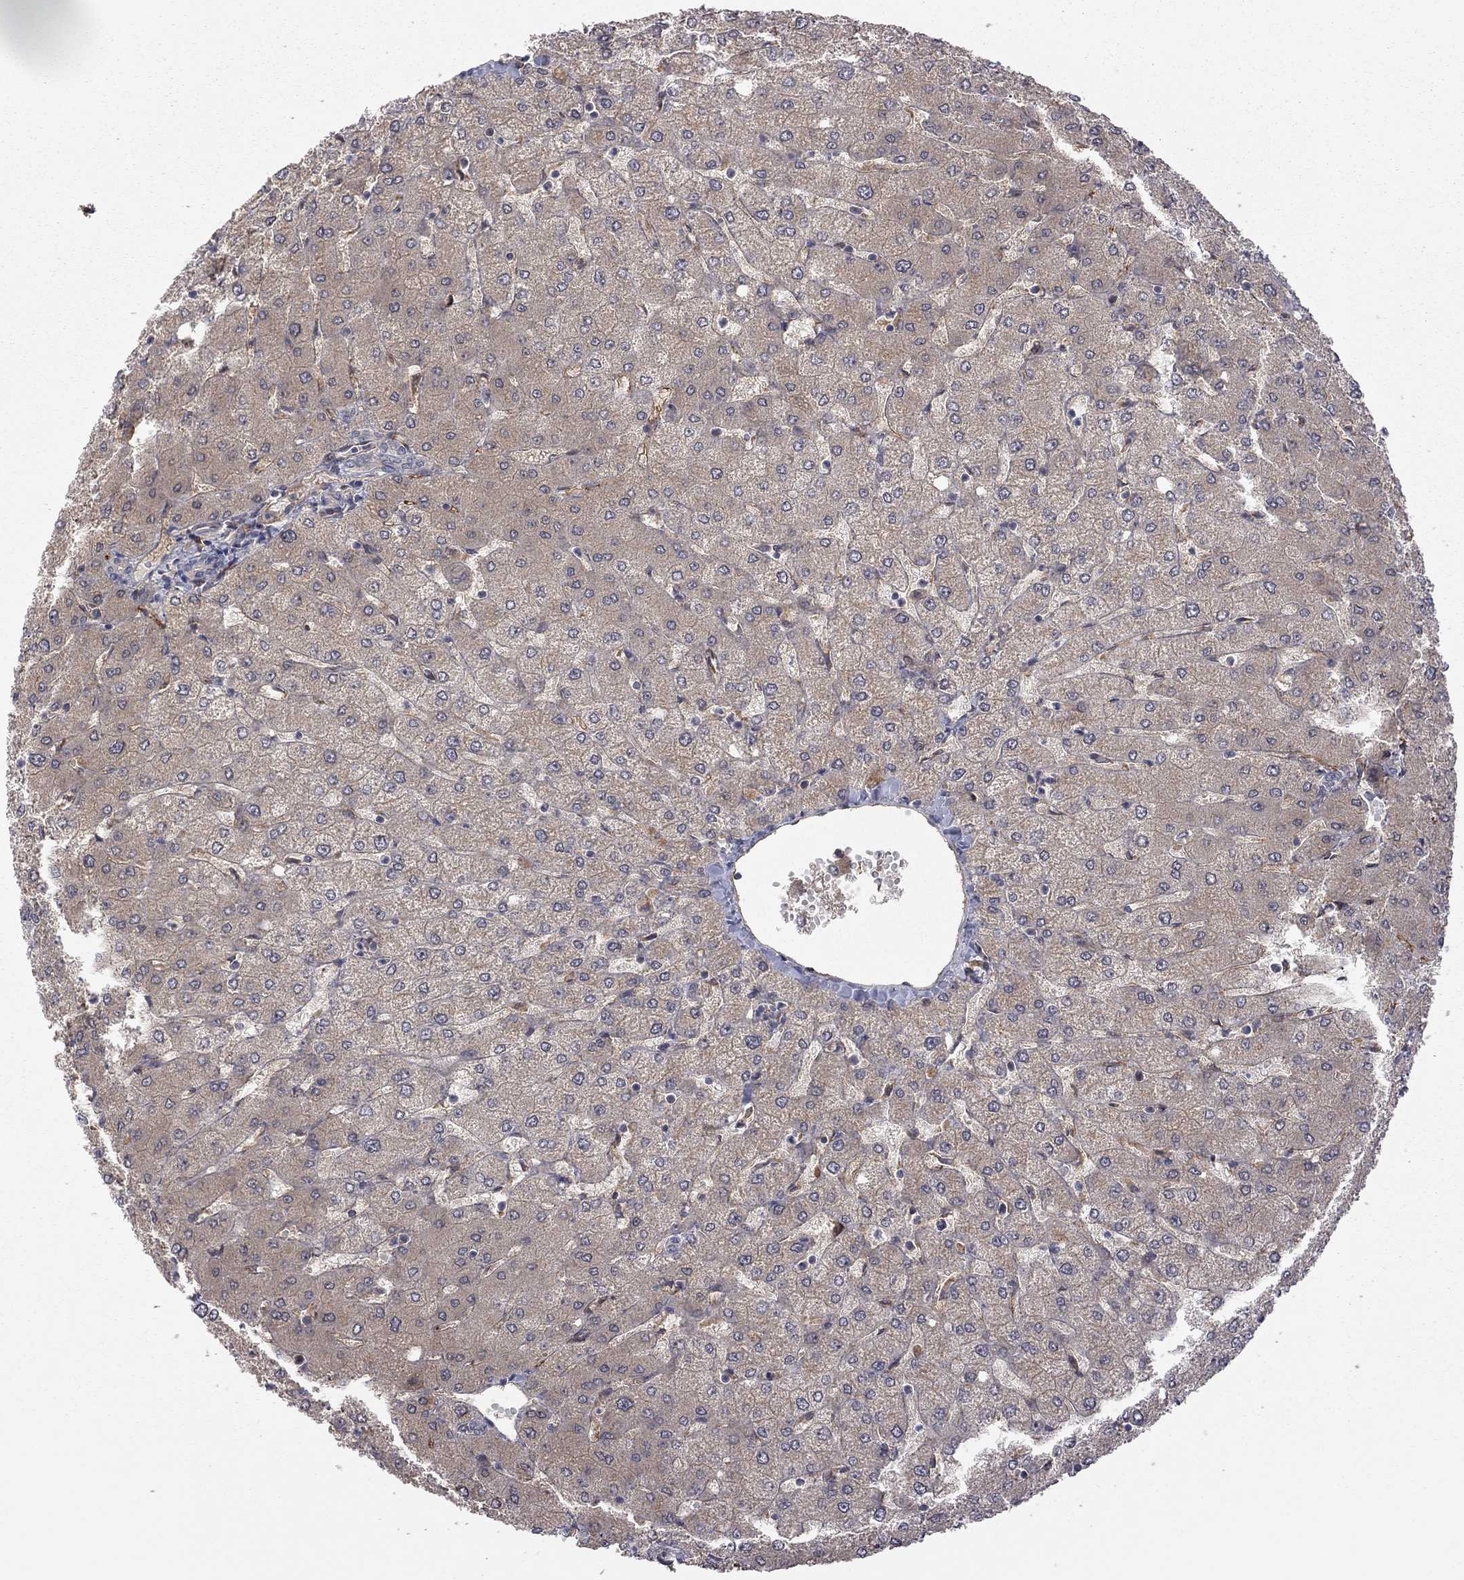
{"staining": {"intensity": "negative", "quantity": "none", "location": "none"}, "tissue": "liver", "cell_type": "Cholangiocytes", "image_type": "normal", "snomed": [{"axis": "morphology", "description": "Normal tissue, NOS"}, {"axis": "topography", "description": "Liver"}], "caption": "Immunohistochemistry of normal human liver shows no positivity in cholangiocytes.", "gene": "EXOC3L2", "patient": {"sex": "female", "age": 54}}